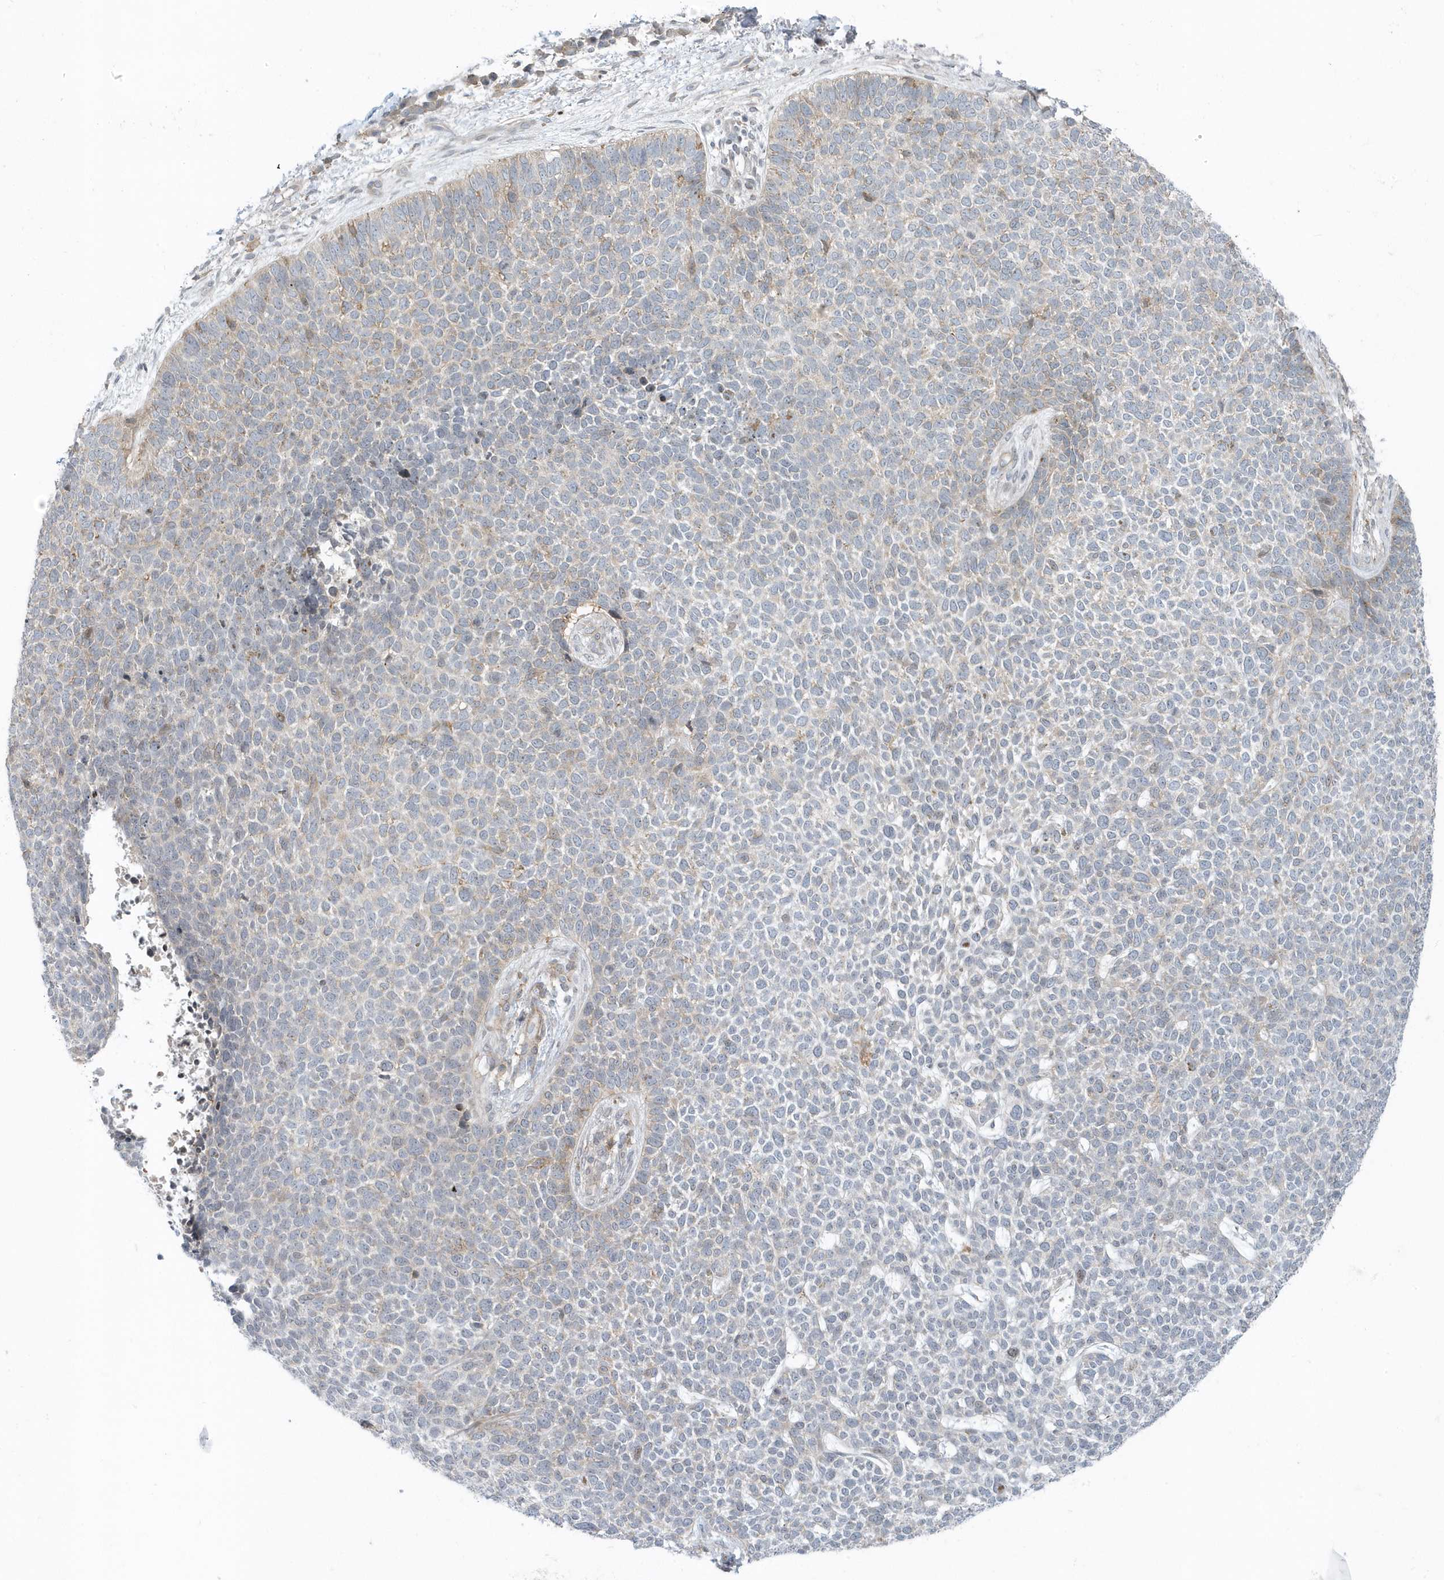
{"staining": {"intensity": "weak", "quantity": "<25%", "location": "cytoplasmic/membranous"}, "tissue": "skin cancer", "cell_type": "Tumor cells", "image_type": "cancer", "snomed": [{"axis": "morphology", "description": "Basal cell carcinoma"}, {"axis": "topography", "description": "Skin"}], "caption": "There is no significant staining in tumor cells of skin cancer.", "gene": "CACNB2", "patient": {"sex": "female", "age": 84}}